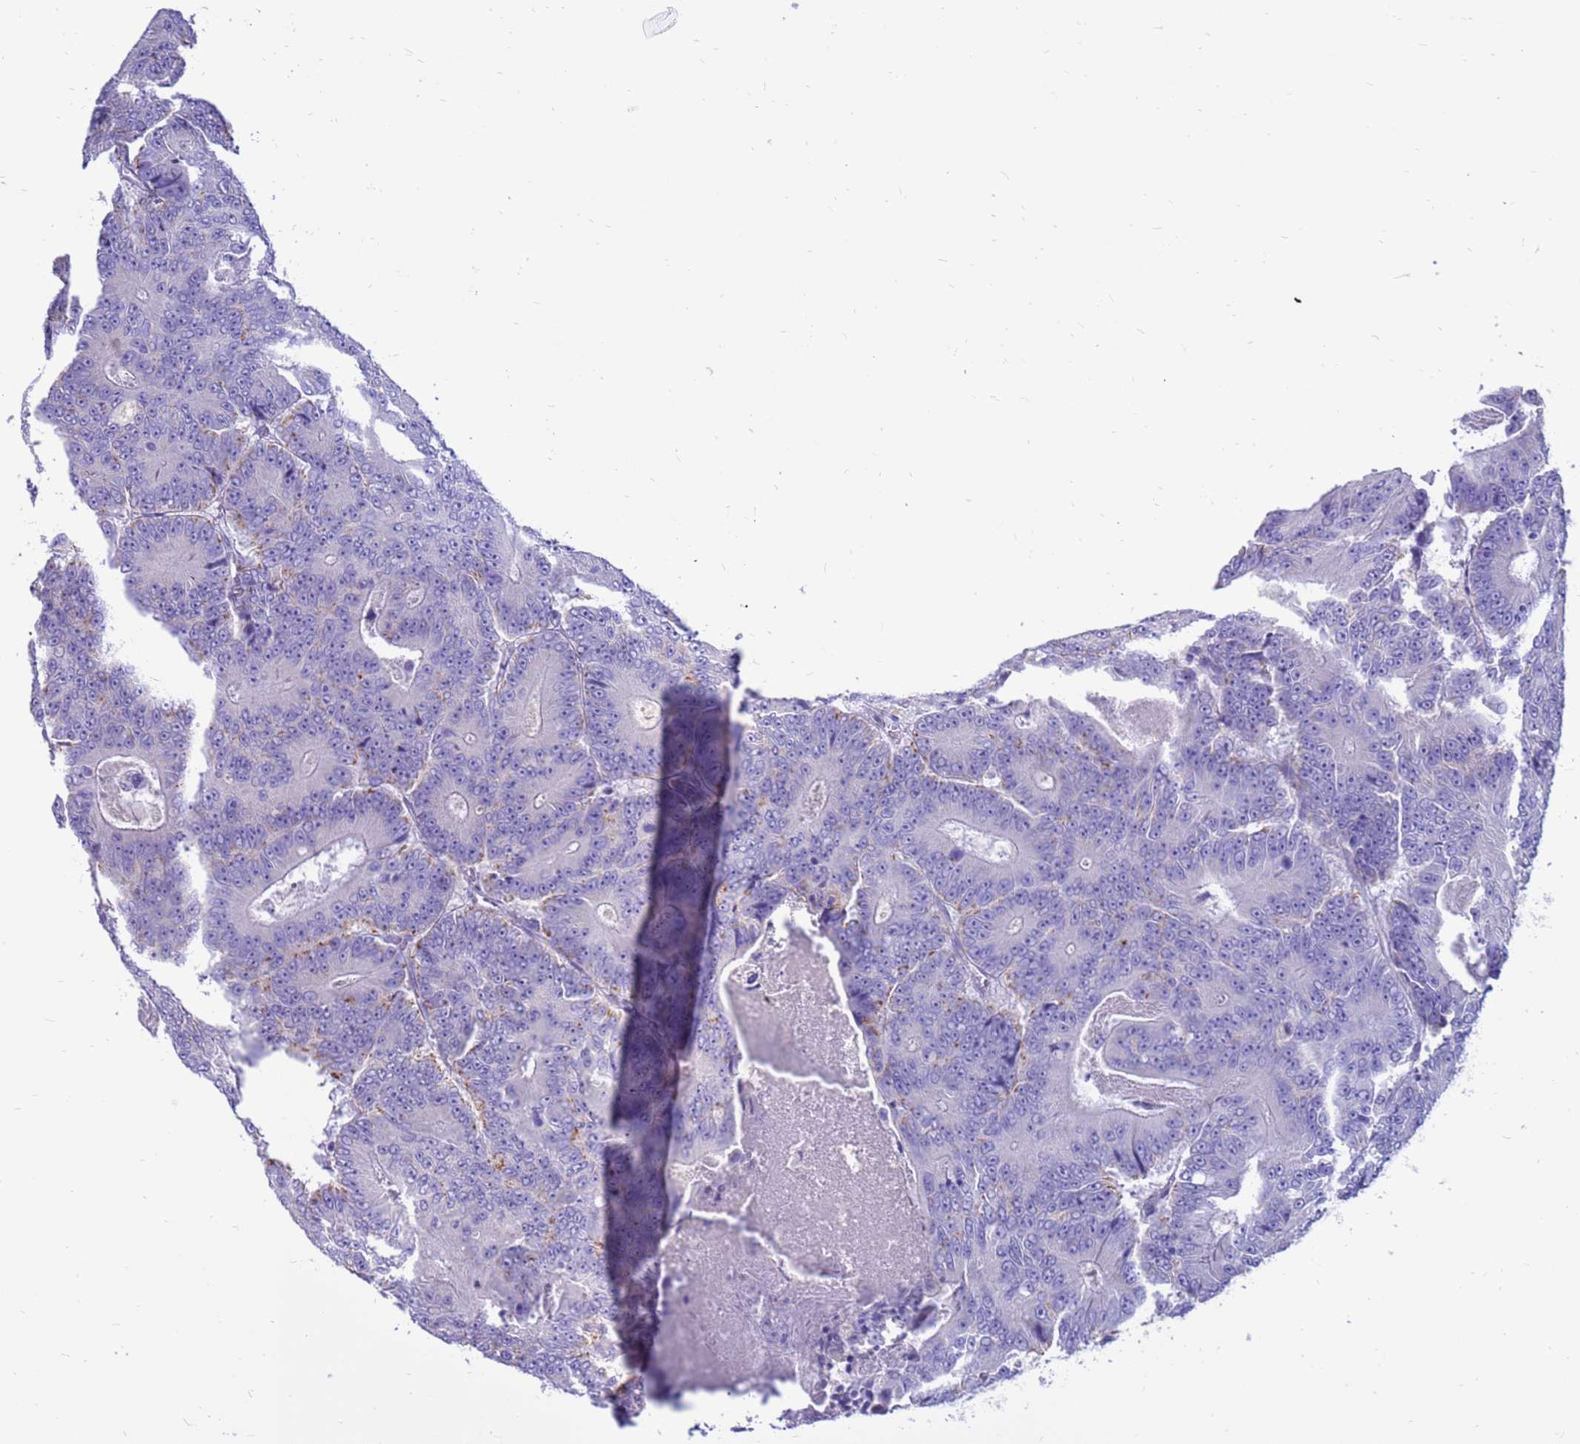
{"staining": {"intensity": "moderate", "quantity": "<25%", "location": "cytoplasmic/membranous"}, "tissue": "colorectal cancer", "cell_type": "Tumor cells", "image_type": "cancer", "snomed": [{"axis": "morphology", "description": "Adenocarcinoma, NOS"}, {"axis": "topography", "description": "Colon"}], "caption": "Protein staining by immunohistochemistry (IHC) shows moderate cytoplasmic/membranous positivity in about <25% of tumor cells in colorectal adenocarcinoma.", "gene": "PDE10A", "patient": {"sex": "male", "age": 83}}